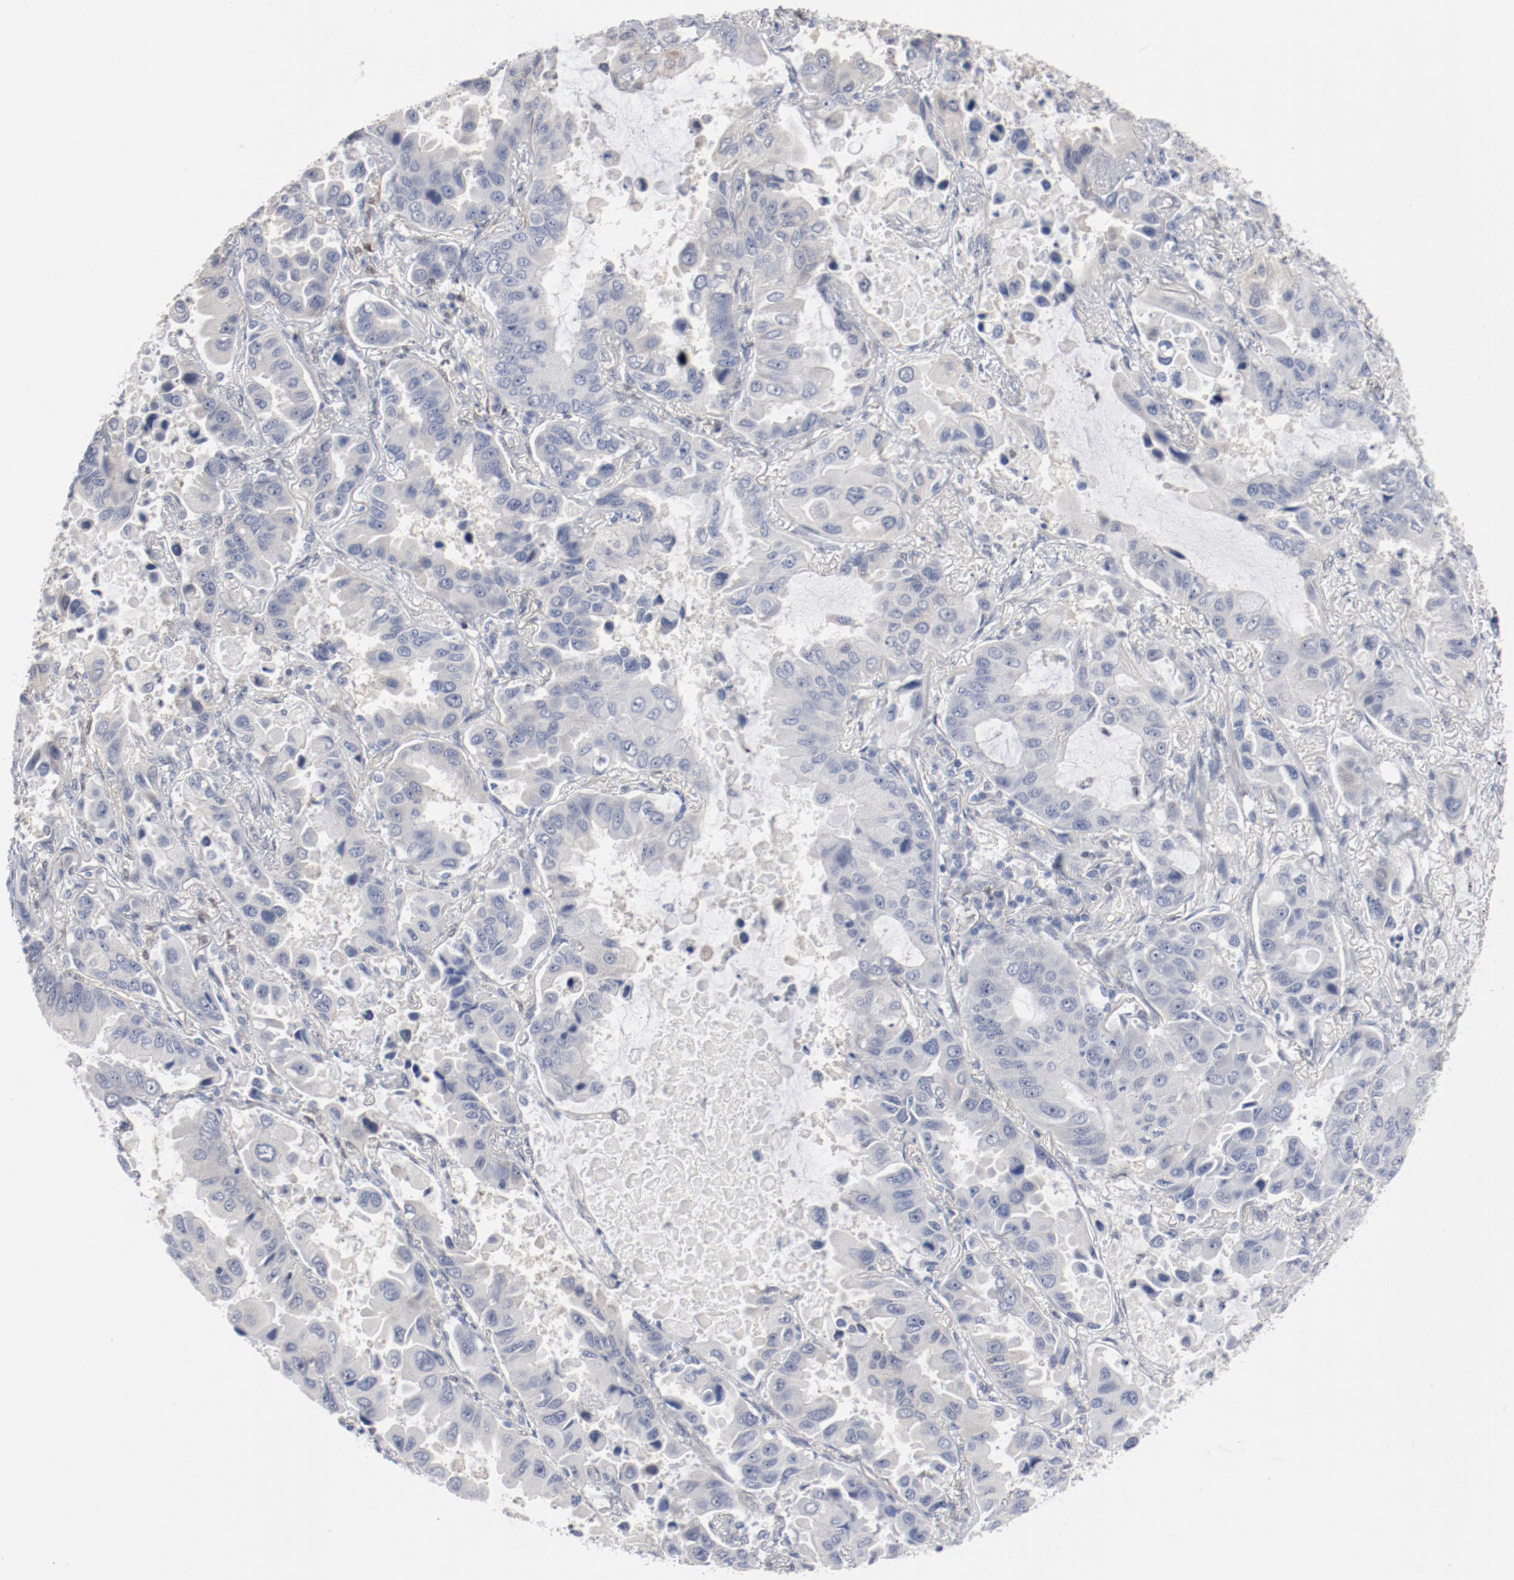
{"staining": {"intensity": "negative", "quantity": "none", "location": "none"}, "tissue": "lung cancer", "cell_type": "Tumor cells", "image_type": "cancer", "snomed": [{"axis": "morphology", "description": "Adenocarcinoma, NOS"}, {"axis": "topography", "description": "Lung"}], "caption": "Tumor cells show no significant positivity in lung adenocarcinoma. Nuclei are stained in blue.", "gene": "ZEB2", "patient": {"sex": "male", "age": 64}}